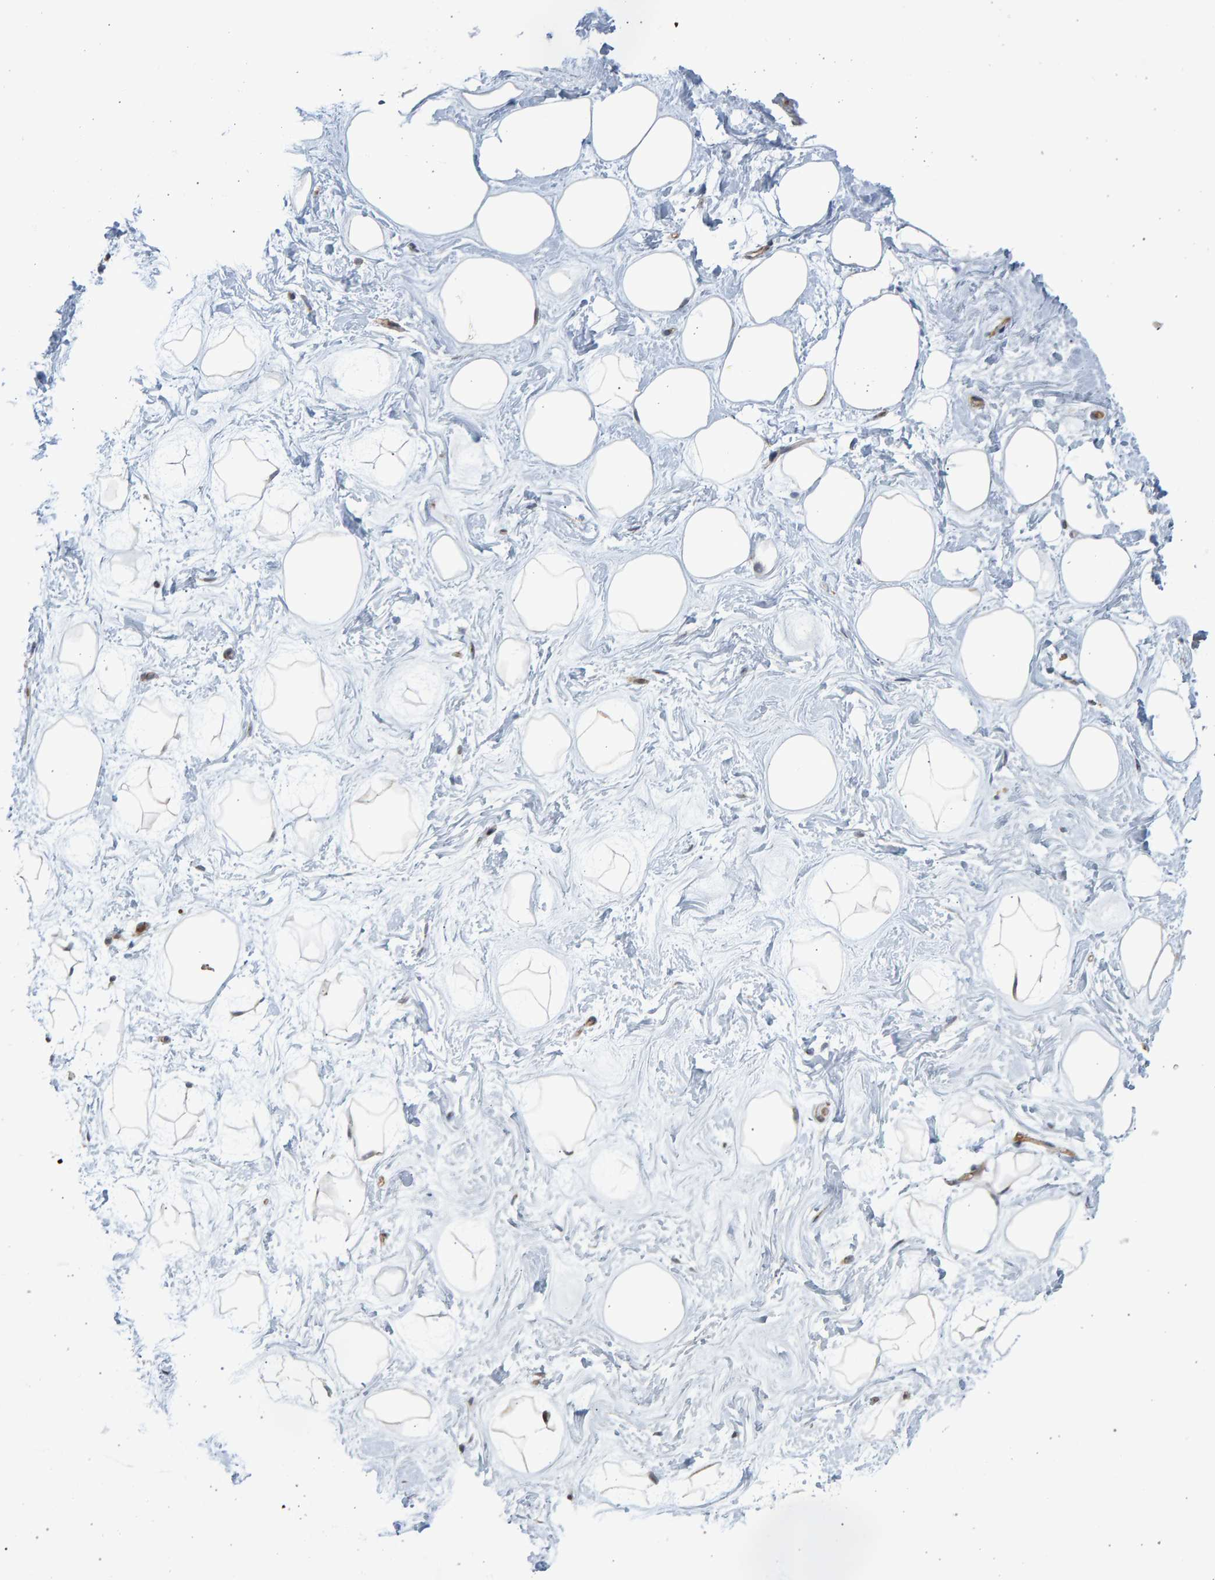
{"staining": {"intensity": "negative", "quantity": "none", "location": "none"}, "tissue": "breast", "cell_type": "Adipocytes", "image_type": "normal", "snomed": [{"axis": "morphology", "description": "Normal tissue, NOS"}, {"axis": "topography", "description": "Breast"}], "caption": "Breast stained for a protein using IHC reveals no positivity adipocytes.", "gene": "LRBA", "patient": {"sex": "female", "age": 23}}